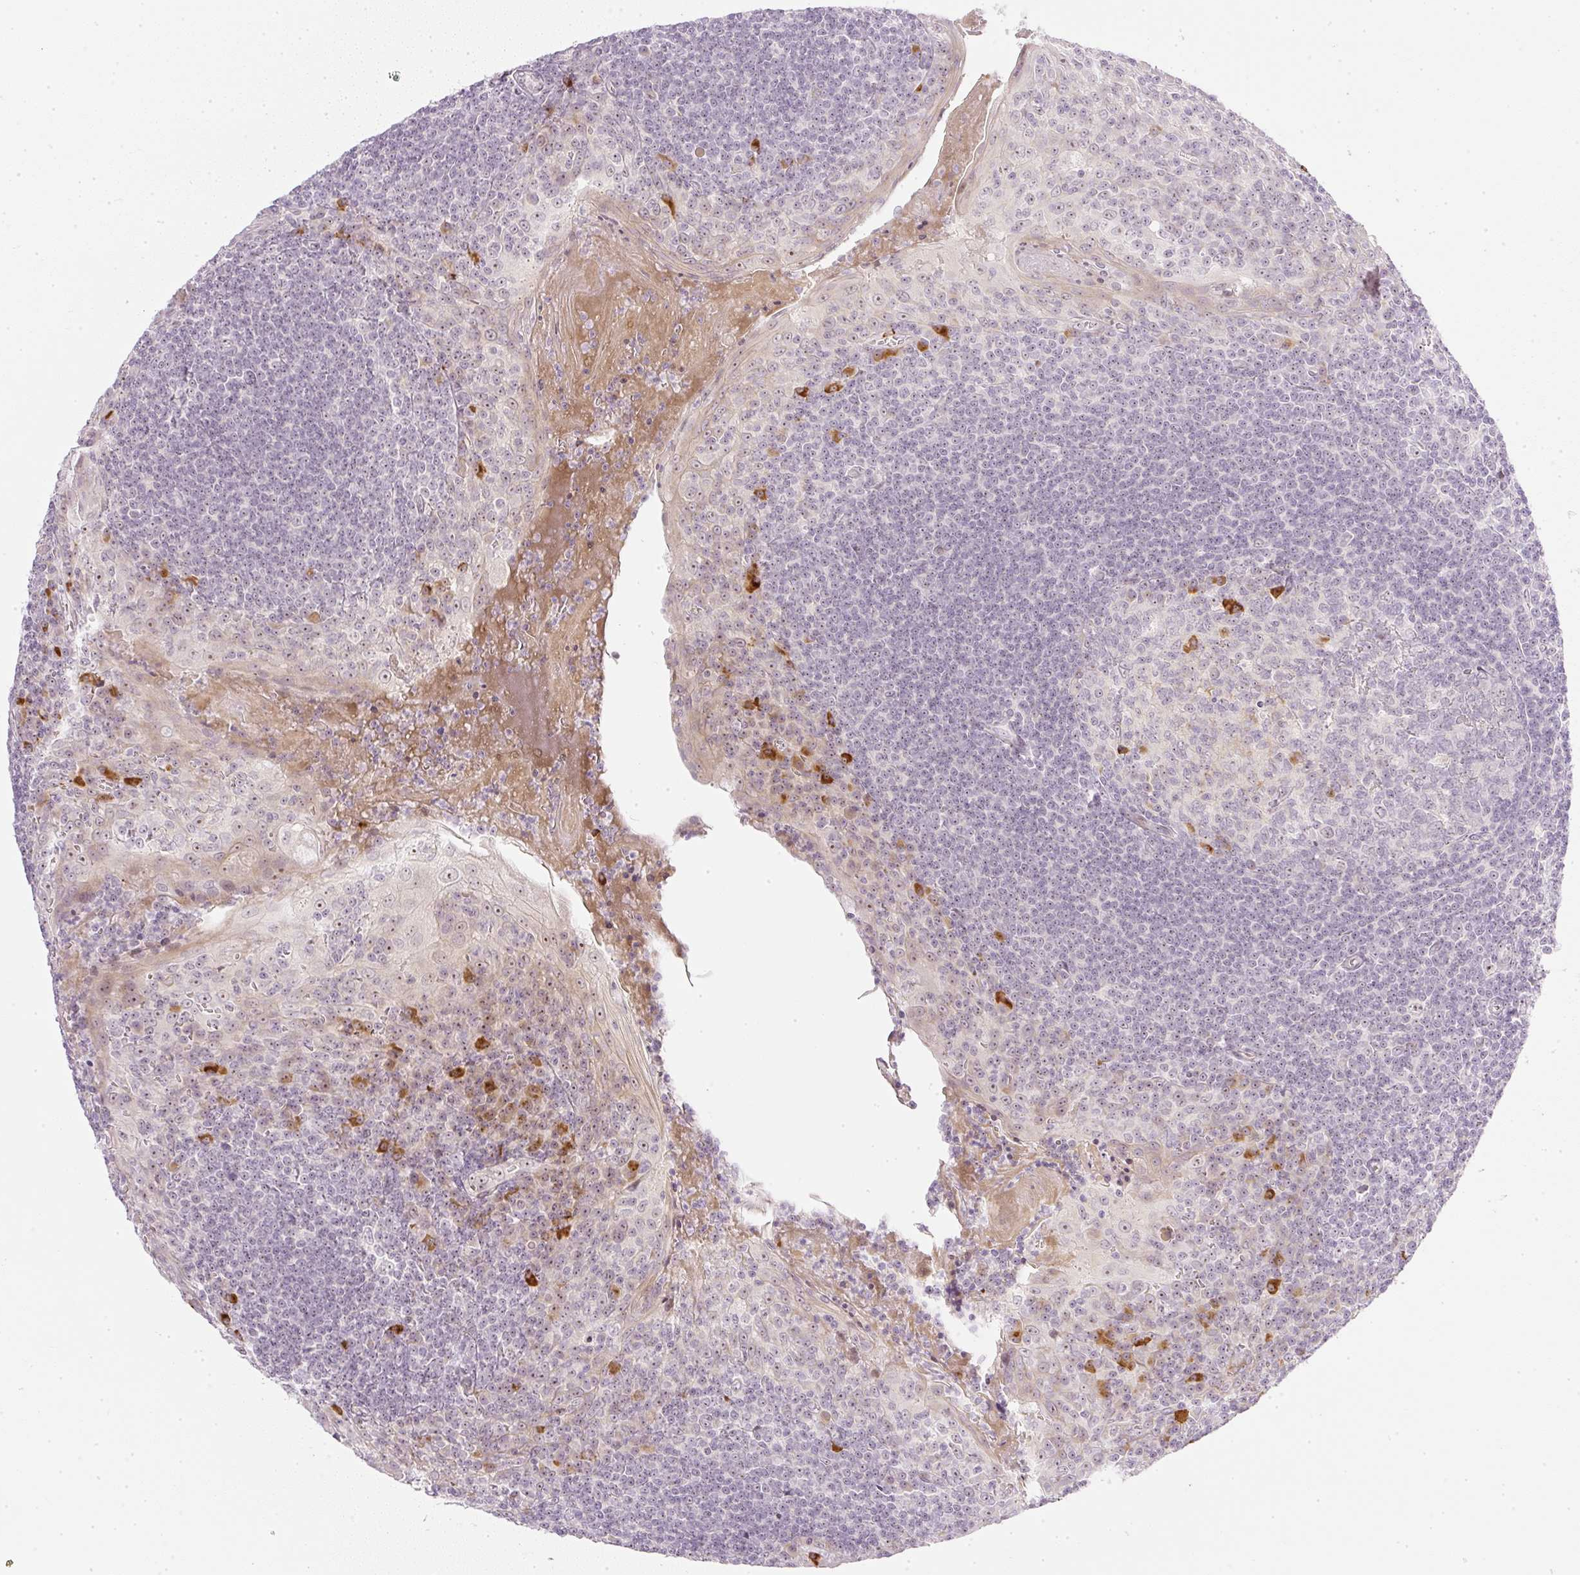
{"staining": {"intensity": "moderate", "quantity": "25%-75%", "location": "cytoplasmic/membranous,nuclear"}, "tissue": "tonsil", "cell_type": "Germinal center cells", "image_type": "normal", "snomed": [{"axis": "morphology", "description": "Normal tissue, NOS"}, {"axis": "topography", "description": "Tonsil"}], "caption": "Brown immunohistochemical staining in unremarkable tonsil displays moderate cytoplasmic/membranous,nuclear staining in about 25%-75% of germinal center cells. (DAB IHC with brightfield microscopy, high magnification).", "gene": "AAR2", "patient": {"sex": "male", "age": 27}}